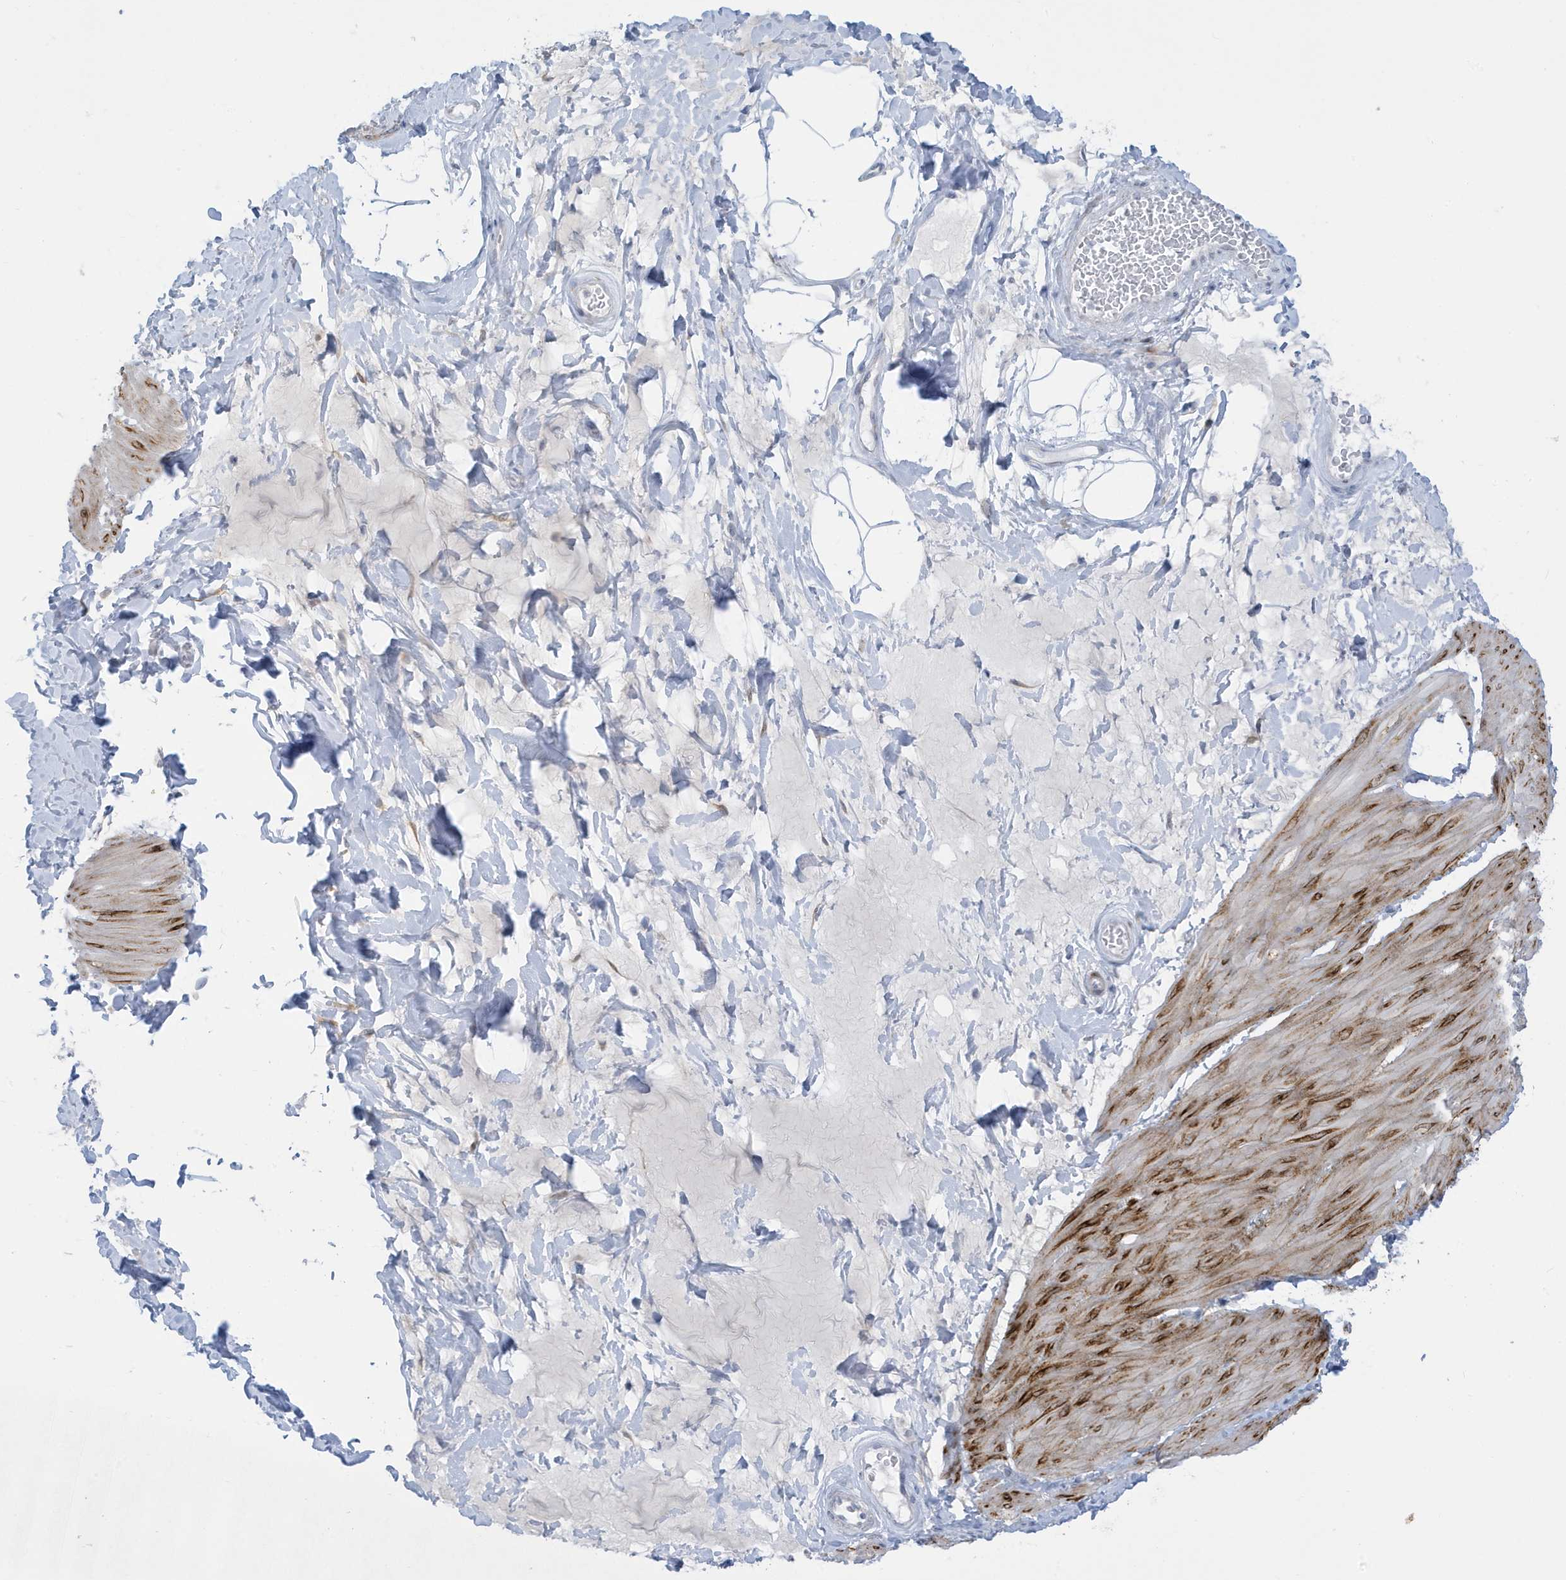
{"staining": {"intensity": "moderate", "quantity": "<25%", "location": "cytoplasmic/membranous"}, "tissue": "smooth muscle", "cell_type": "Smooth muscle cells", "image_type": "normal", "snomed": [{"axis": "morphology", "description": "Urothelial carcinoma, High grade"}, {"axis": "topography", "description": "Urinary bladder"}], "caption": "Protein expression analysis of benign human smooth muscle reveals moderate cytoplasmic/membranous expression in approximately <25% of smooth muscle cells.", "gene": "PERM1", "patient": {"sex": "male", "age": 46}}